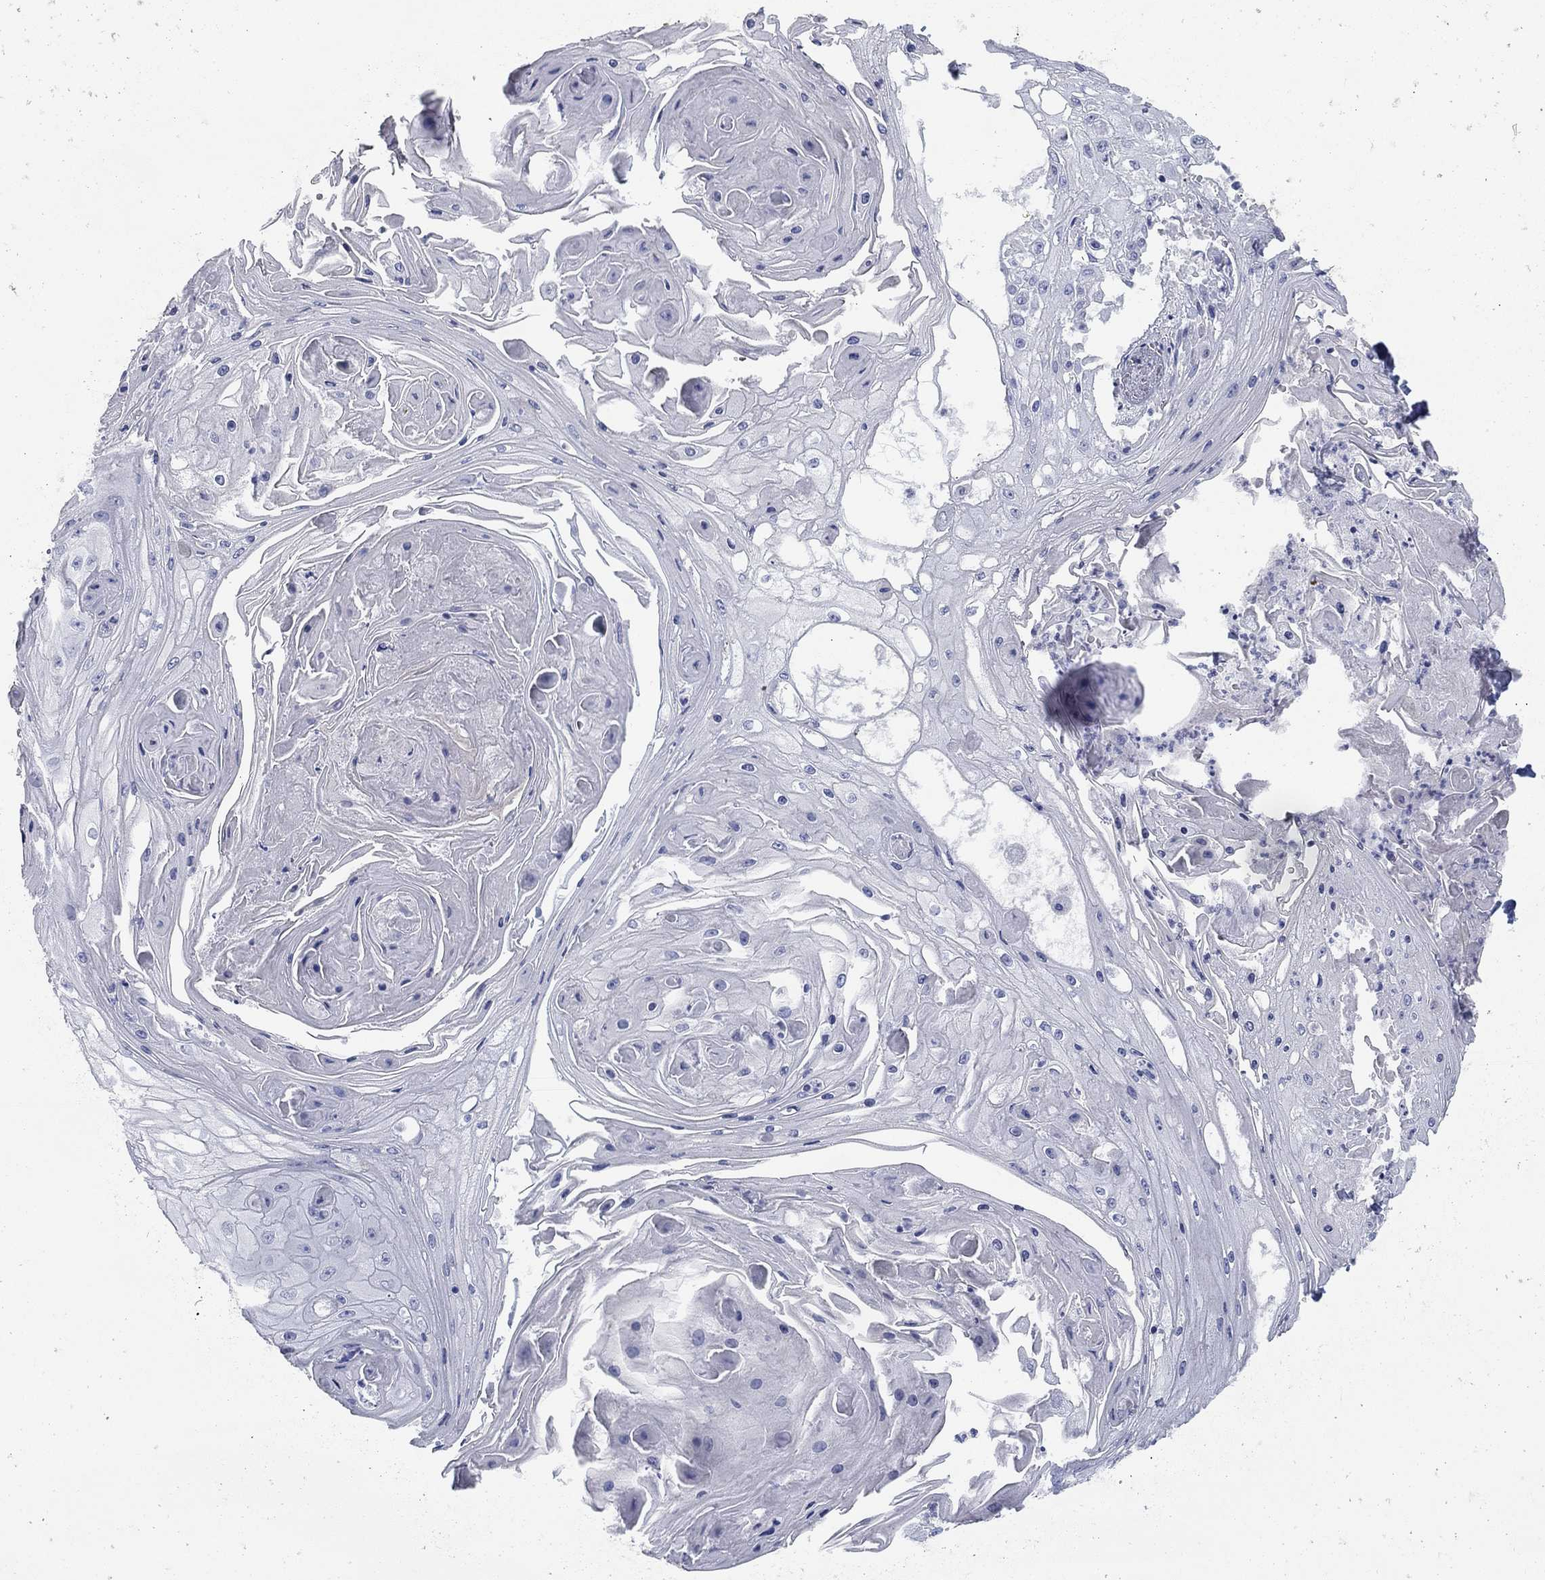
{"staining": {"intensity": "negative", "quantity": "none", "location": "none"}, "tissue": "skin cancer", "cell_type": "Tumor cells", "image_type": "cancer", "snomed": [{"axis": "morphology", "description": "Squamous cell carcinoma, NOS"}, {"axis": "topography", "description": "Skin"}], "caption": "This is an immunohistochemistry photomicrograph of human skin squamous cell carcinoma. There is no positivity in tumor cells.", "gene": "ATP6V1G2", "patient": {"sex": "male", "age": 70}}